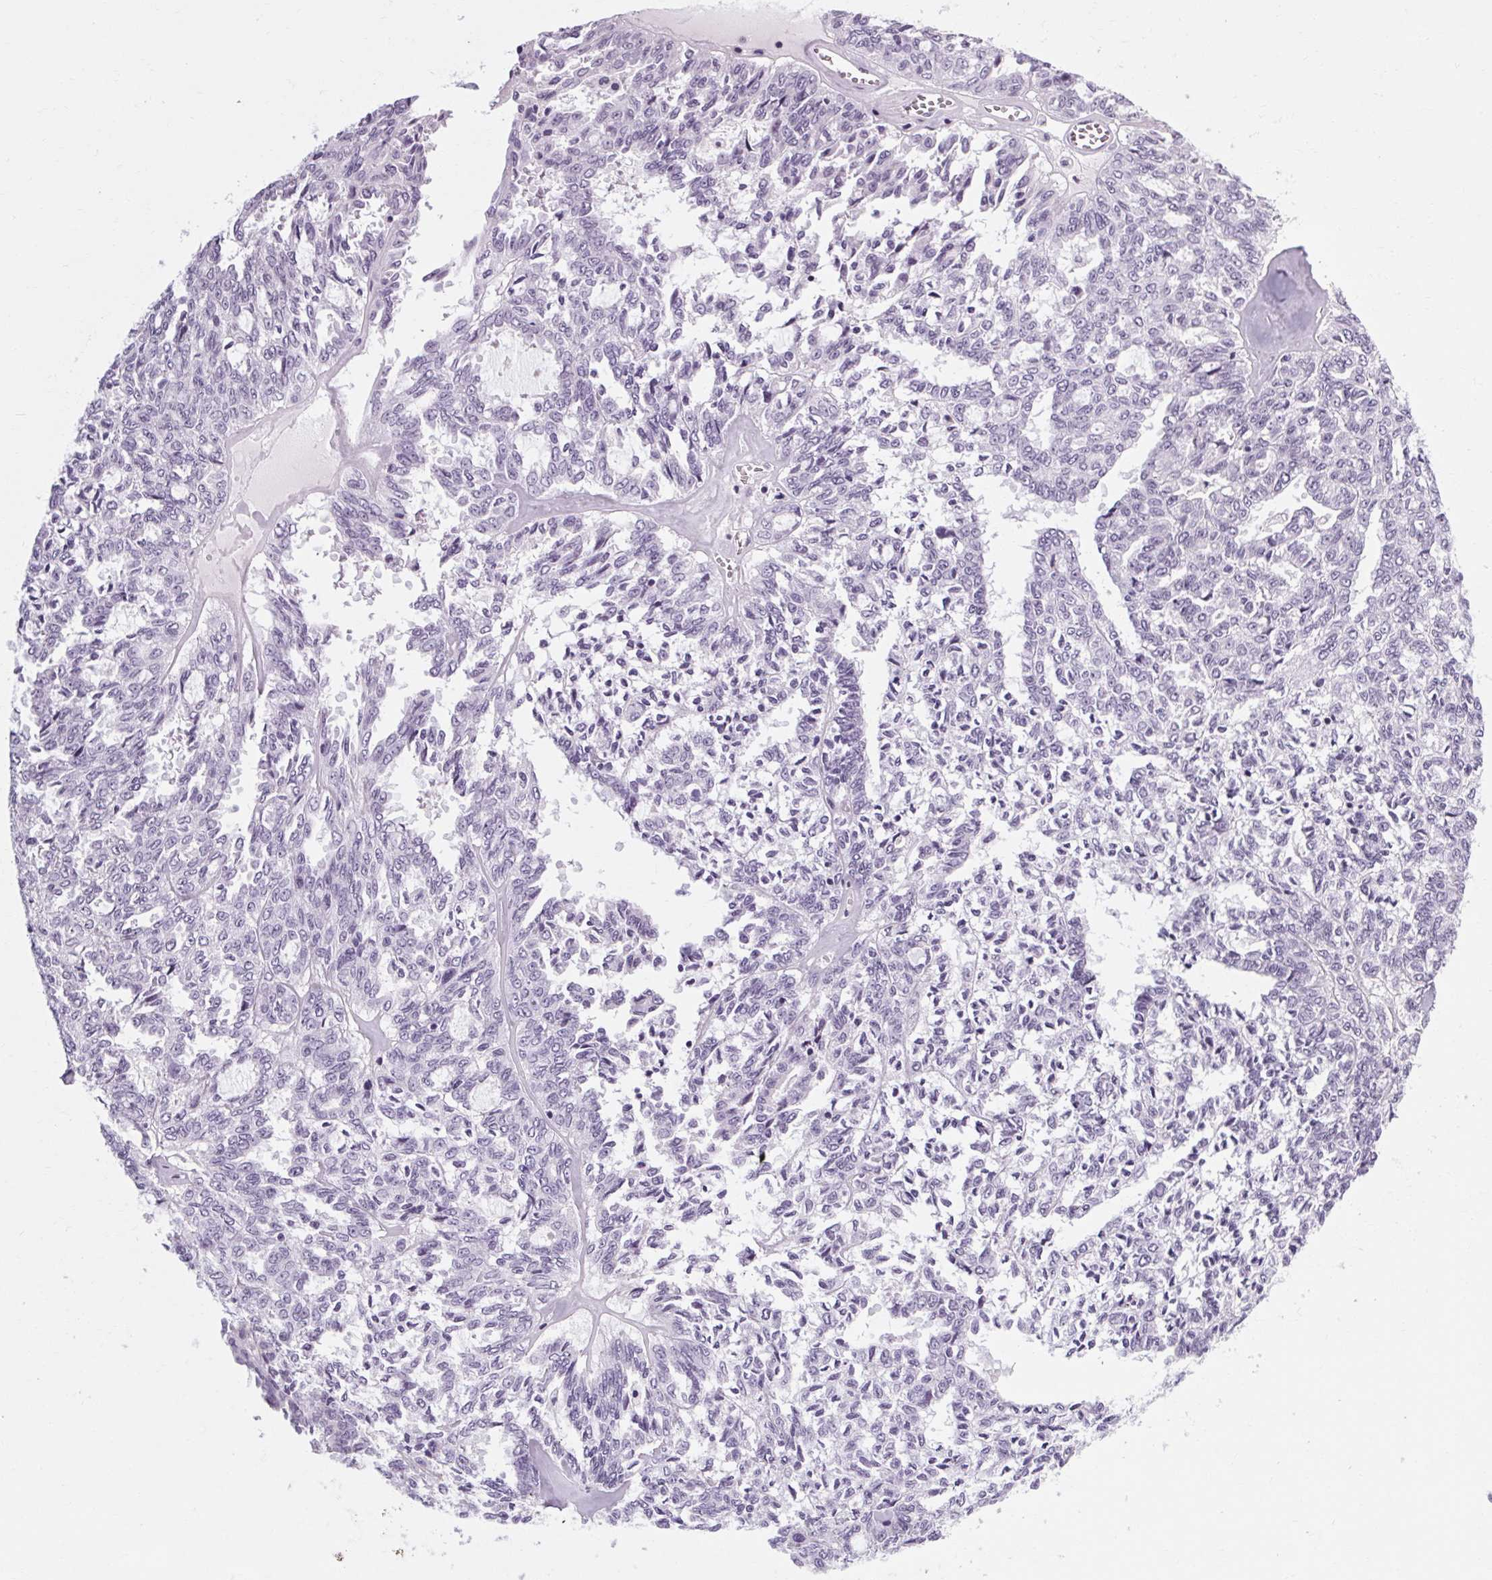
{"staining": {"intensity": "negative", "quantity": "none", "location": "none"}, "tissue": "ovarian cancer", "cell_type": "Tumor cells", "image_type": "cancer", "snomed": [{"axis": "morphology", "description": "Cystadenocarcinoma, serous, NOS"}, {"axis": "topography", "description": "Ovary"}], "caption": "A histopathology image of human ovarian cancer (serous cystadenocarcinoma) is negative for staining in tumor cells.", "gene": "POMC", "patient": {"sex": "female", "age": 71}}